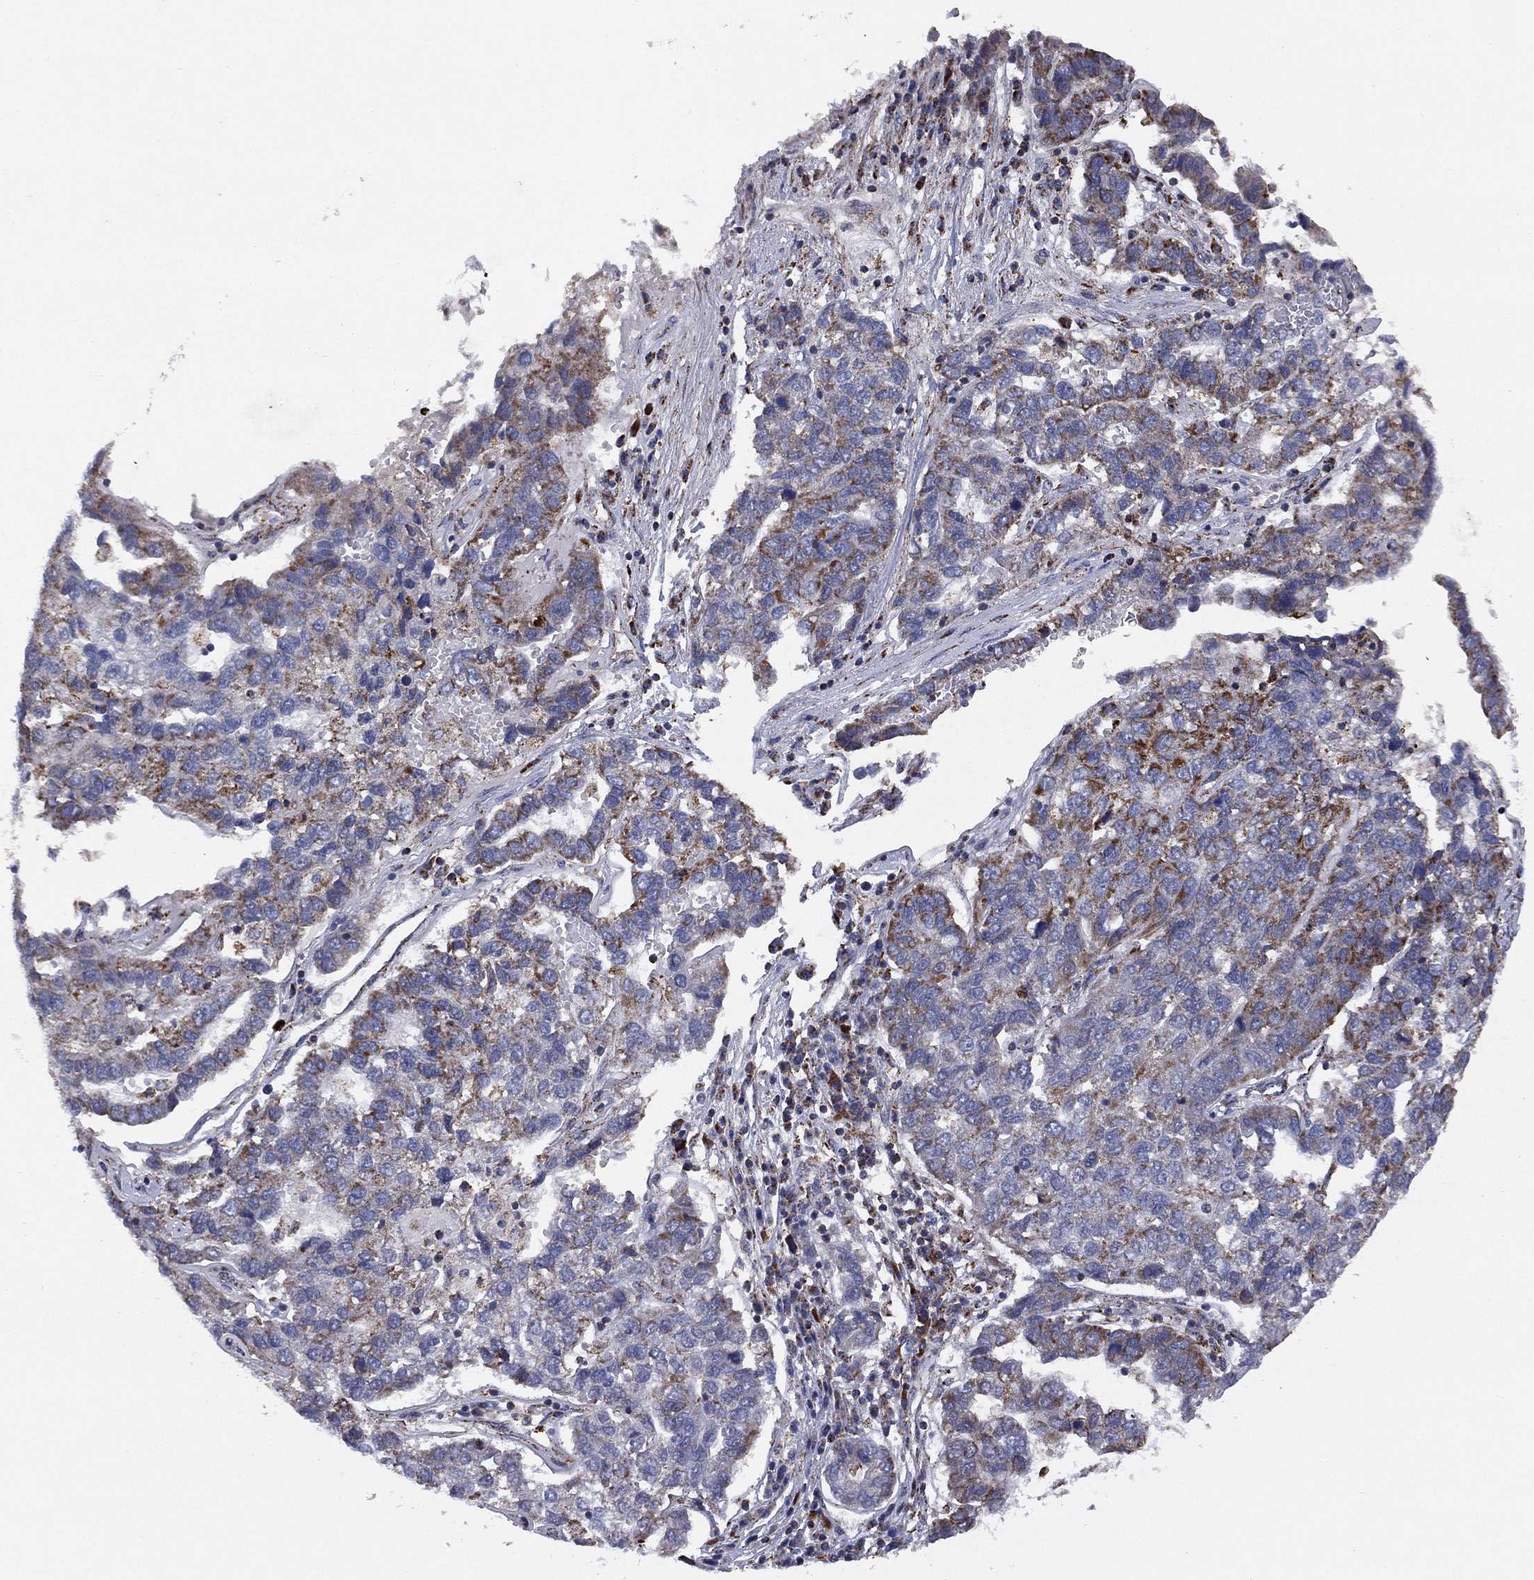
{"staining": {"intensity": "moderate", "quantity": "25%-75%", "location": "cytoplasmic/membranous"}, "tissue": "pancreatic cancer", "cell_type": "Tumor cells", "image_type": "cancer", "snomed": [{"axis": "morphology", "description": "Adenocarcinoma, NOS"}, {"axis": "topography", "description": "Pancreas"}], "caption": "Immunohistochemistry (IHC) (DAB (3,3'-diaminobenzidine)) staining of human pancreatic adenocarcinoma demonstrates moderate cytoplasmic/membranous protein positivity in approximately 25%-75% of tumor cells.", "gene": "PPP2R5A", "patient": {"sex": "female", "age": 61}}